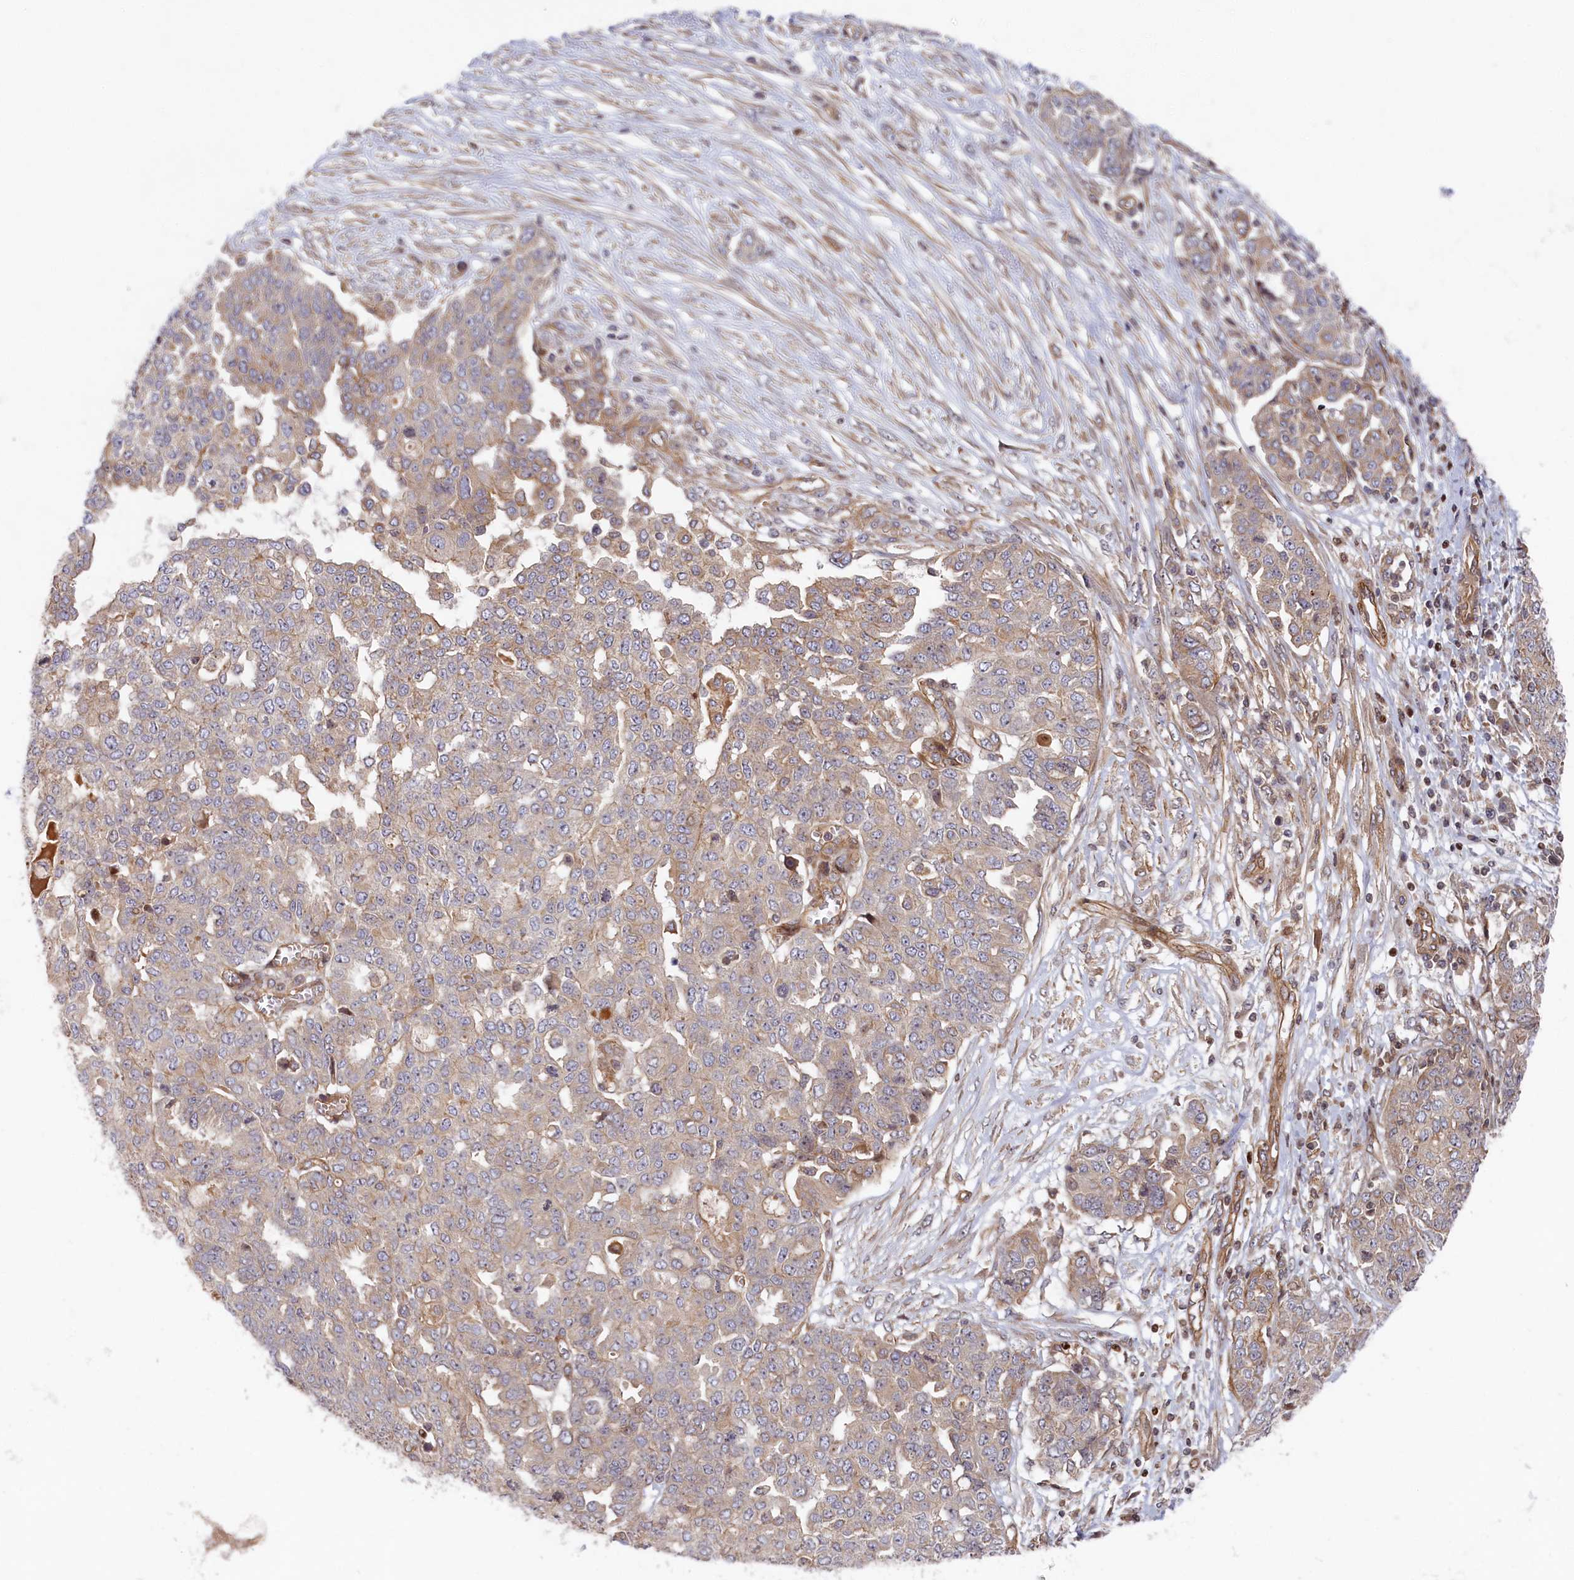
{"staining": {"intensity": "weak", "quantity": "<25%", "location": "cytoplasmic/membranous"}, "tissue": "ovarian cancer", "cell_type": "Tumor cells", "image_type": "cancer", "snomed": [{"axis": "morphology", "description": "Cystadenocarcinoma, serous, NOS"}, {"axis": "topography", "description": "Soft tissue"}, {"axis": "topography", "description": "Ovary"}], "caption": "Immunohistochemical staining of ovarian cancer (serous cystadenocarcinoma) reveals no significant staining in tumor cells. (Stains: DAB (3,3'-diaminobenzidine) IHC with hematoxylin counter stain, Microscopy: brightfield microscopy at high magnification).", "gene": "CEP44", "patient": {"sex": "female", "age": 57}}